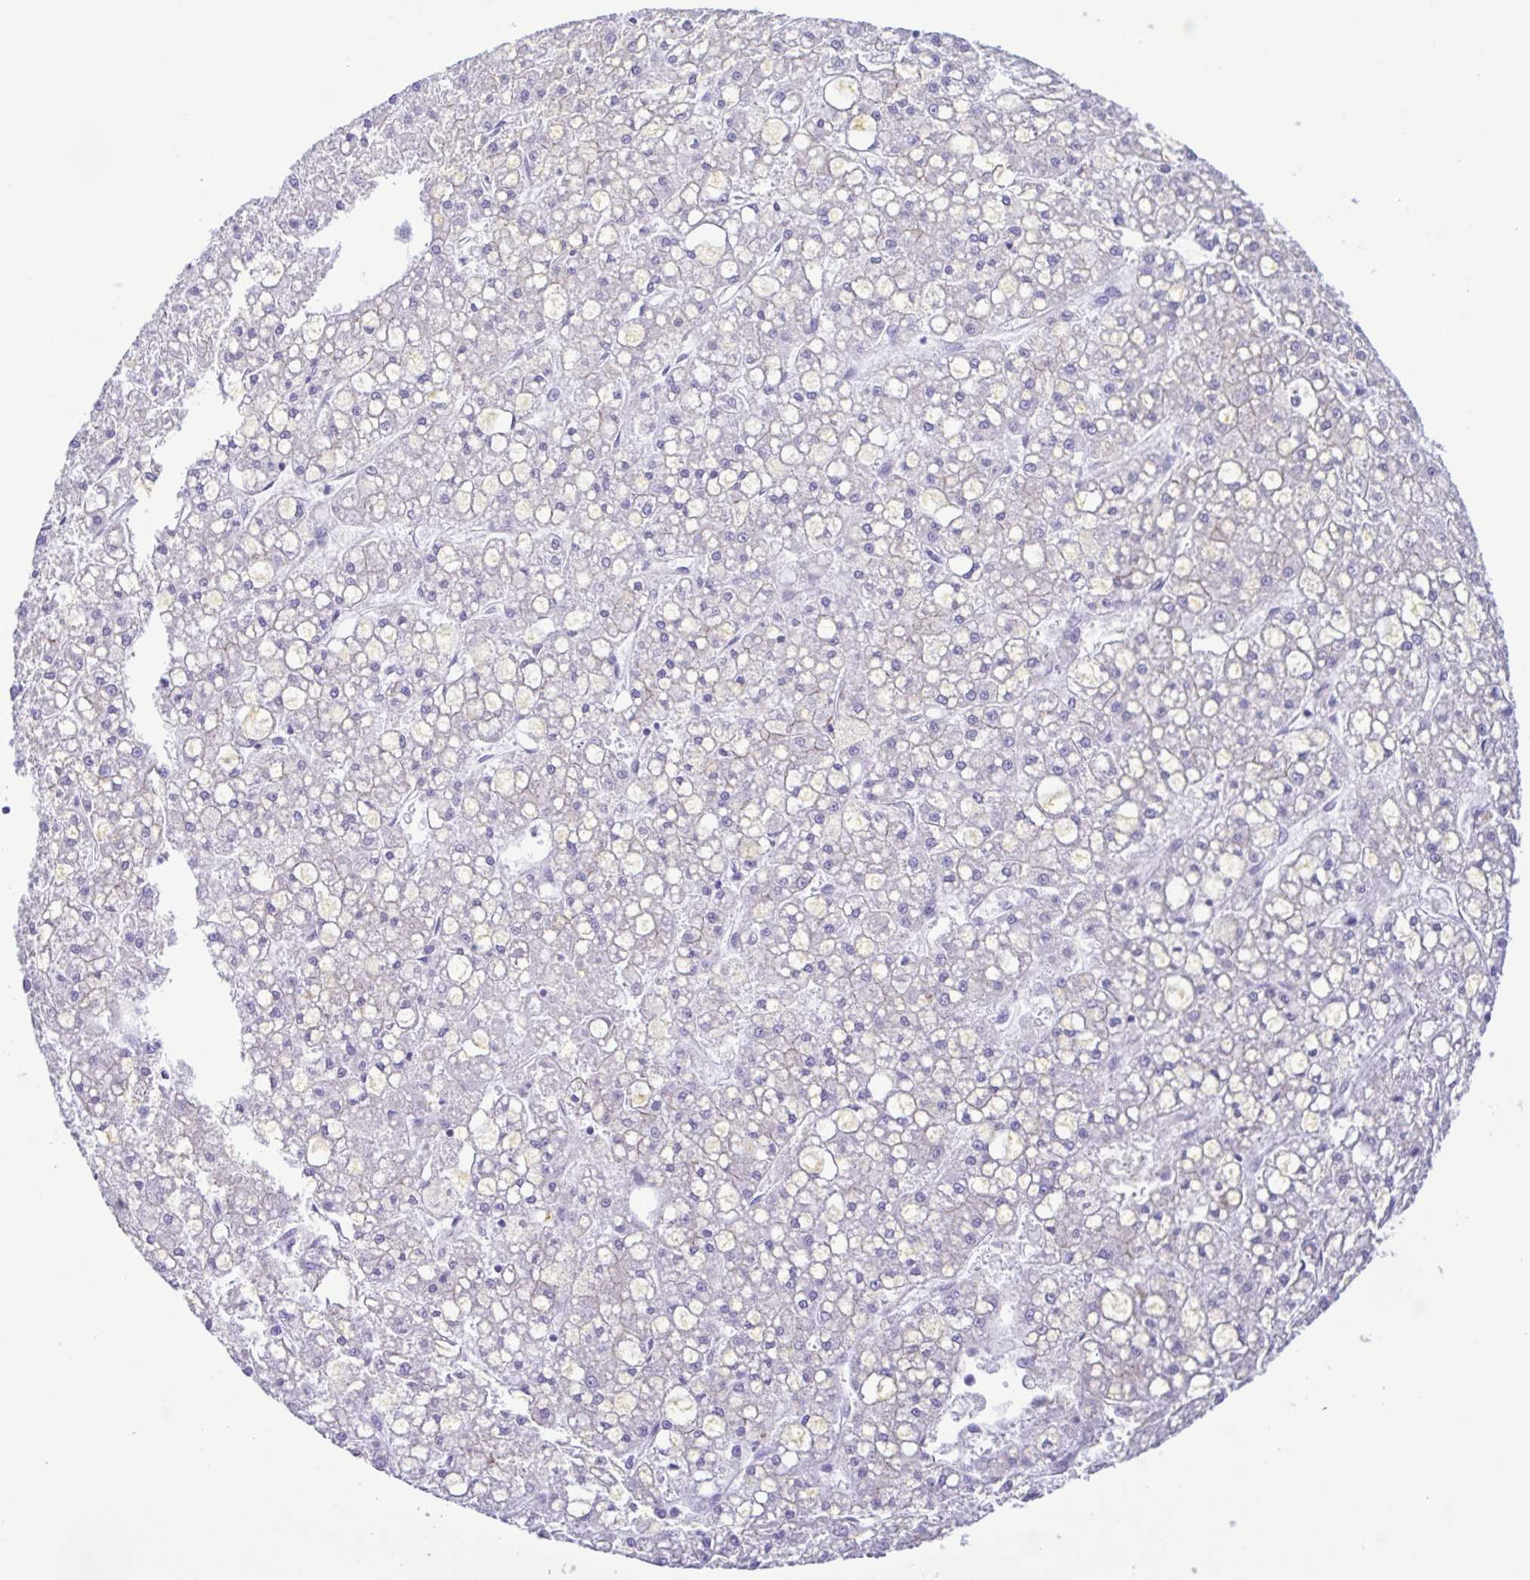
{"staining": {"intensity": "negative", "quantity": "none", "location": "none"}, "tissue": "liver cancer", "cell_type": "Tumor cells", "image_type": "cancer", "snomed": [{"axis": "morphology", "description": "Carcinoma, Hepatocellular, NOS"}, {"axis": "topography", "description": "Liver"}], "caption": "An immunohistochemistry histopathology image of liver cancer (hepatocellular carcinoma) is shown. There is no staining in tumor cells of liver cancer (hepatocellular carcinoma).", "gene": "GPR182", "patient": {"sex": "male", "age": 67}}